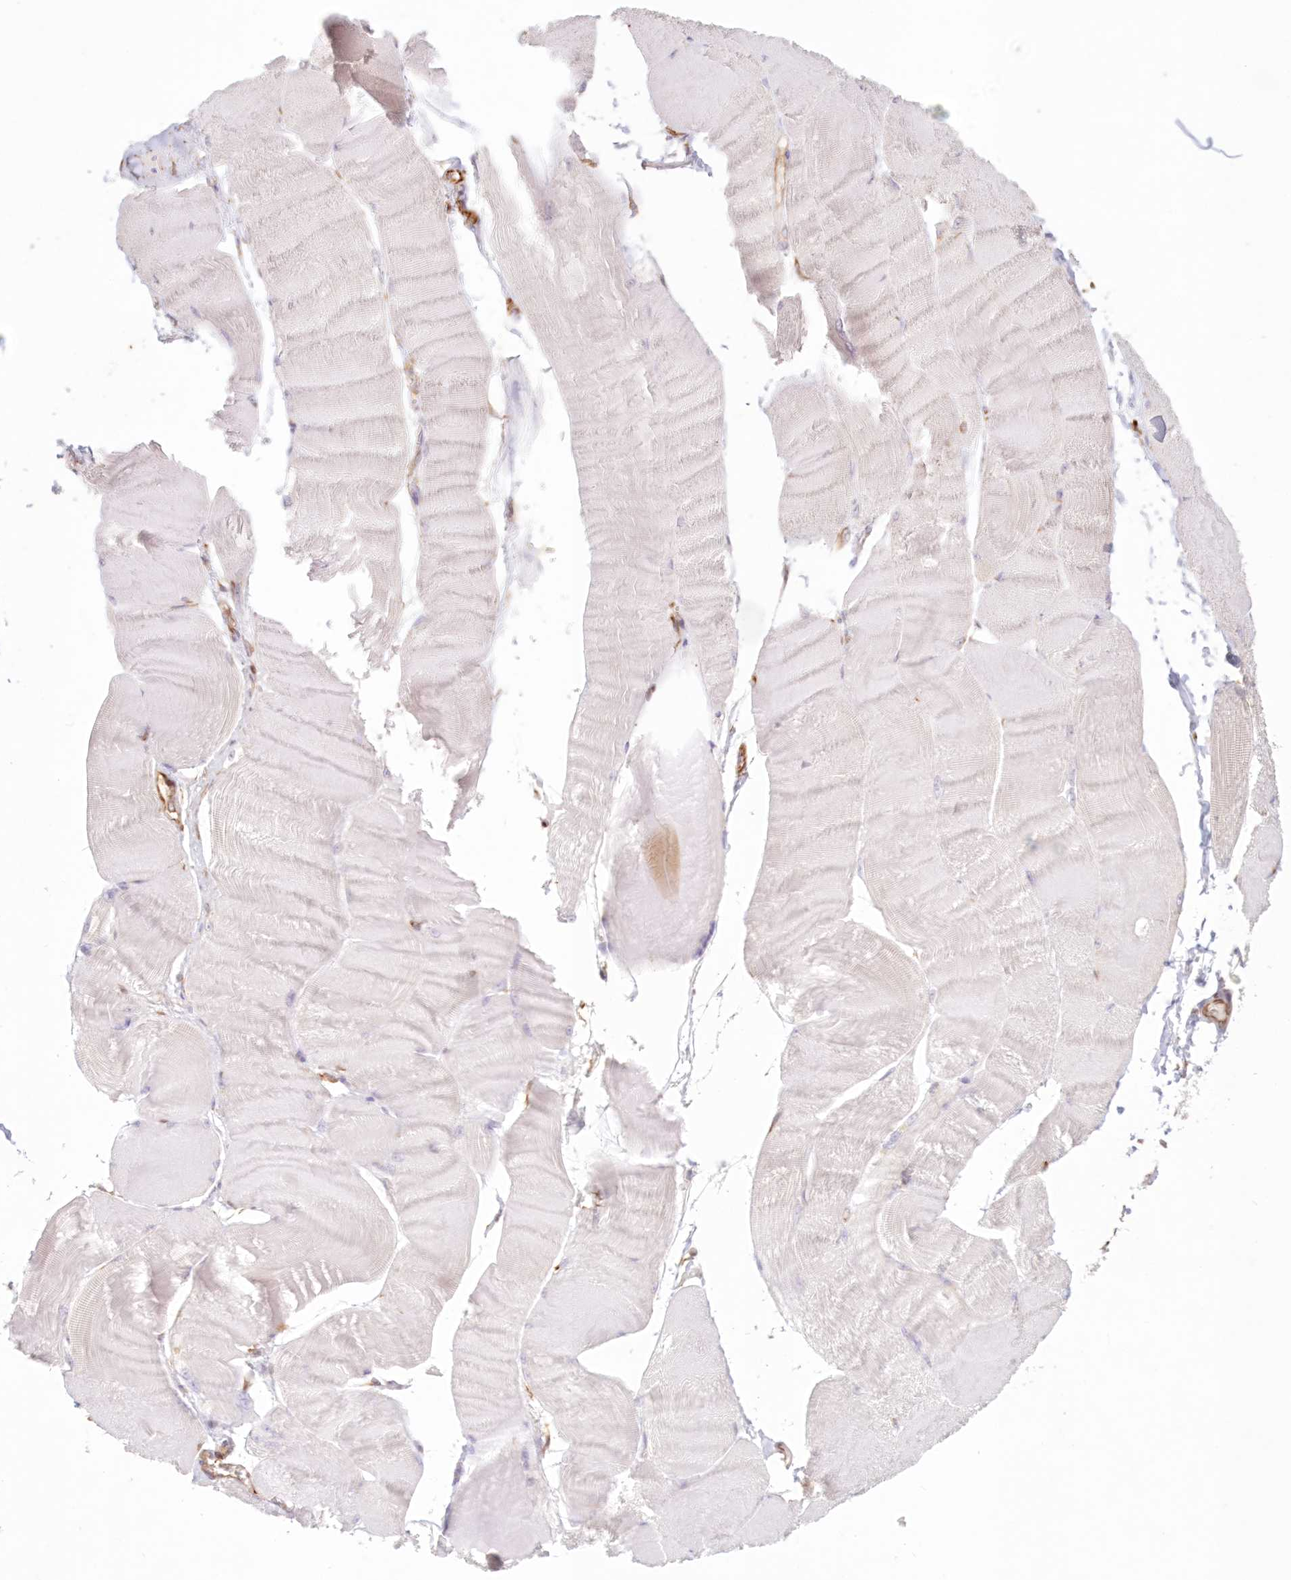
{"staining": {"intensity": "negative", "quantity": "none", "location": "none"}, "tissue": "skeletal muscle", "cell_type": "Myocytes", "image_type": "normal", "snomed": [{"axis": "morphology", "description": "Normal tissue, NOS"}, {"axis": "morphology", "description": "Basal cell carcinoma"}, {"axis": "topography", "description": "Skeletal muscle"}], "caption": "Histopathology image shows no protein positivity in myocytes of benign skeletal muscle. The staining was performed using DAB (3,3'-diaminobenzidine) to visualize the protein expression in brown, while the nuclei were stained in blue with hematoxylin (Magnification: 20x).", "gene": "DMRTB1", "patient": {"sex": "female", "age": 64}}